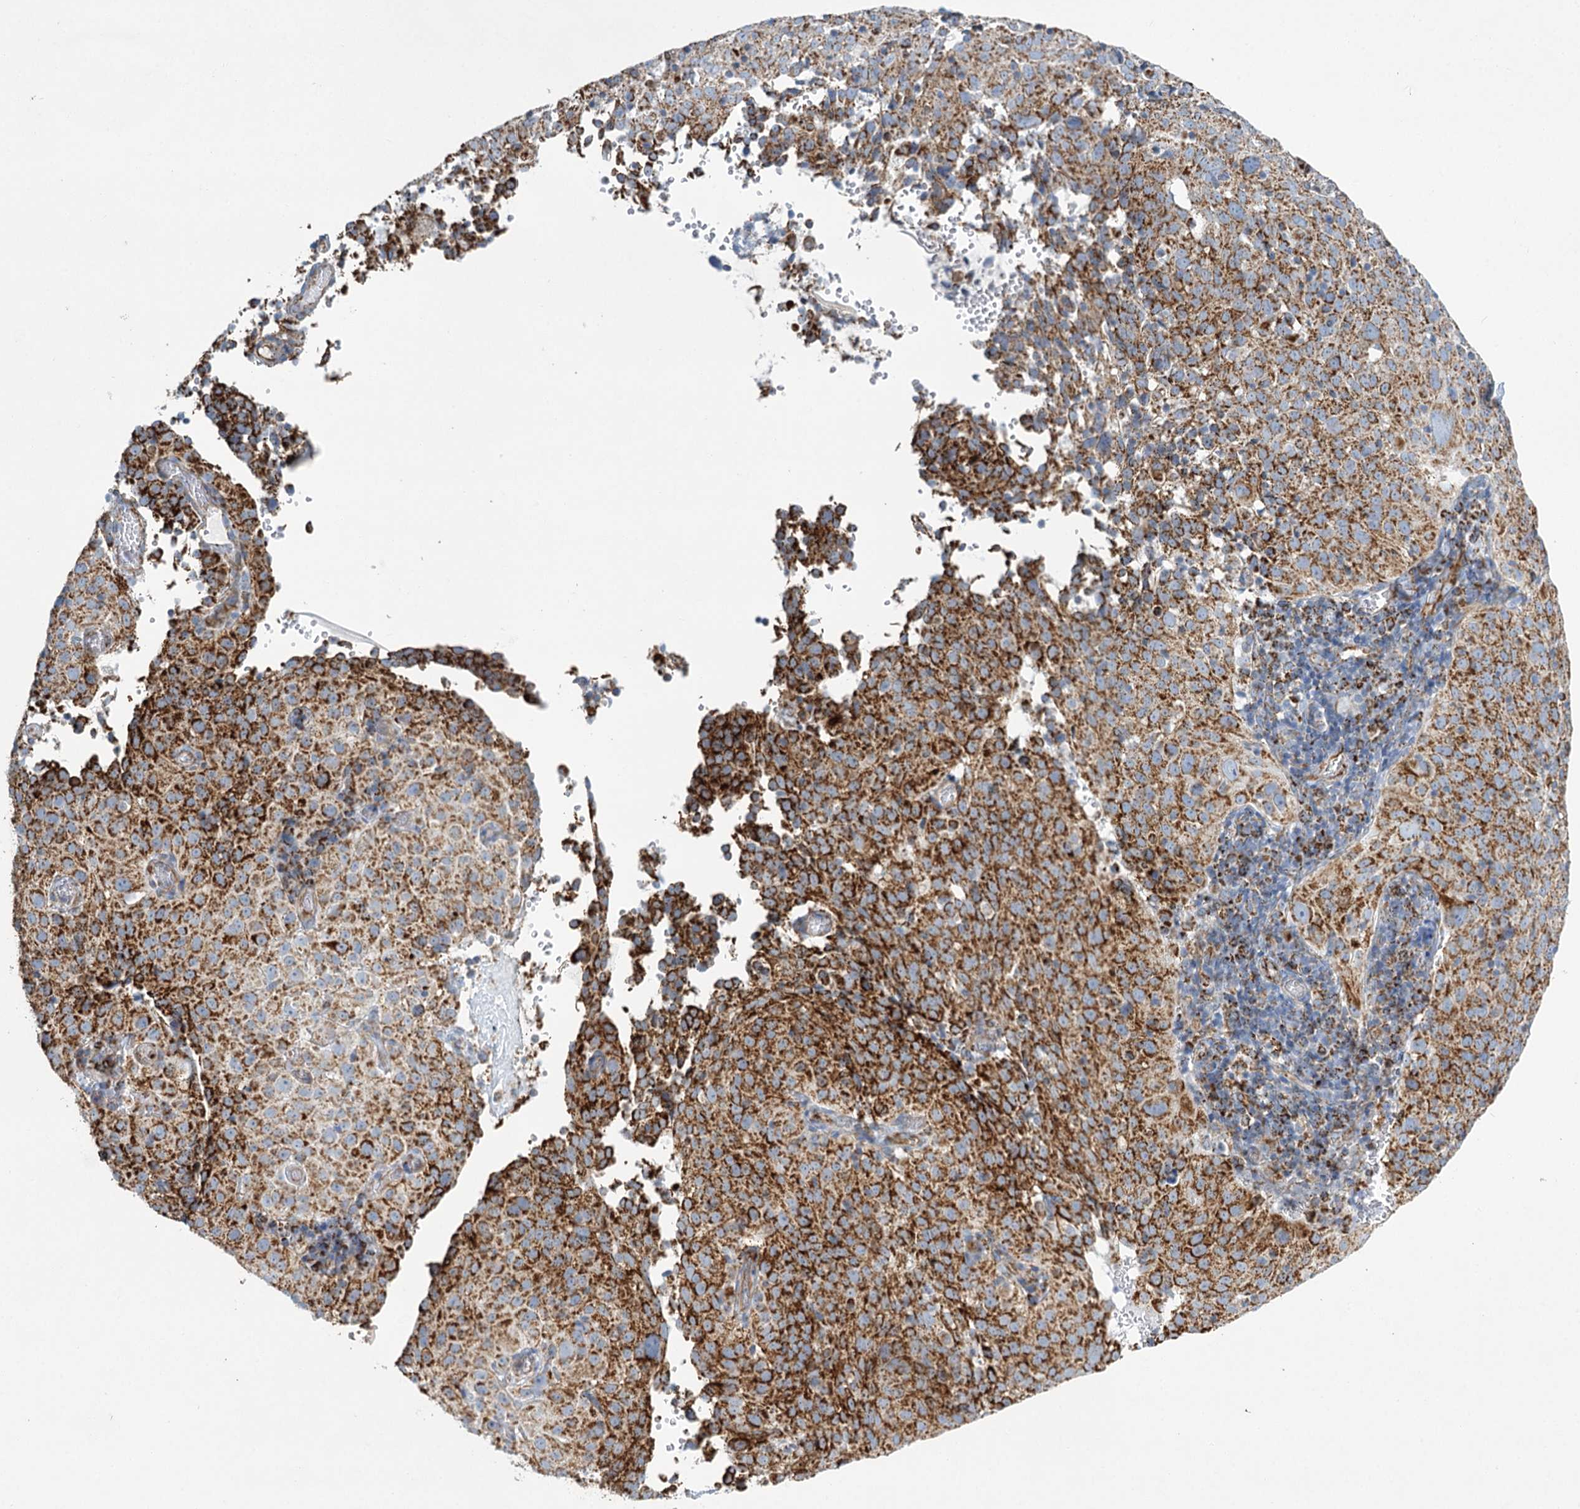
{"staining": {"intensity": "strong", "quantity": ">75%", "location": "cytoplasmic/membranous"}, "tissue": "cervical cancer", "cell_type": "Tumor cells", "image_type": "cancer", "snomed": [{"axis": "morphology", "description": "Squamous cell carcinoma, NOS"}, {"axis": "topography", "description": "Cervix"}], "caption": "The immunohistochemical stain highlights strong cytoplasmic/membranous staining in tumor cells of cervical squamous cell carcinoma tissue. Immunohistochemistry (ihc) stains the protein in brown and the nuclei are stained blue.", "gene": "DHTKD1", "patient": {"sex": "female", "age": 31}}